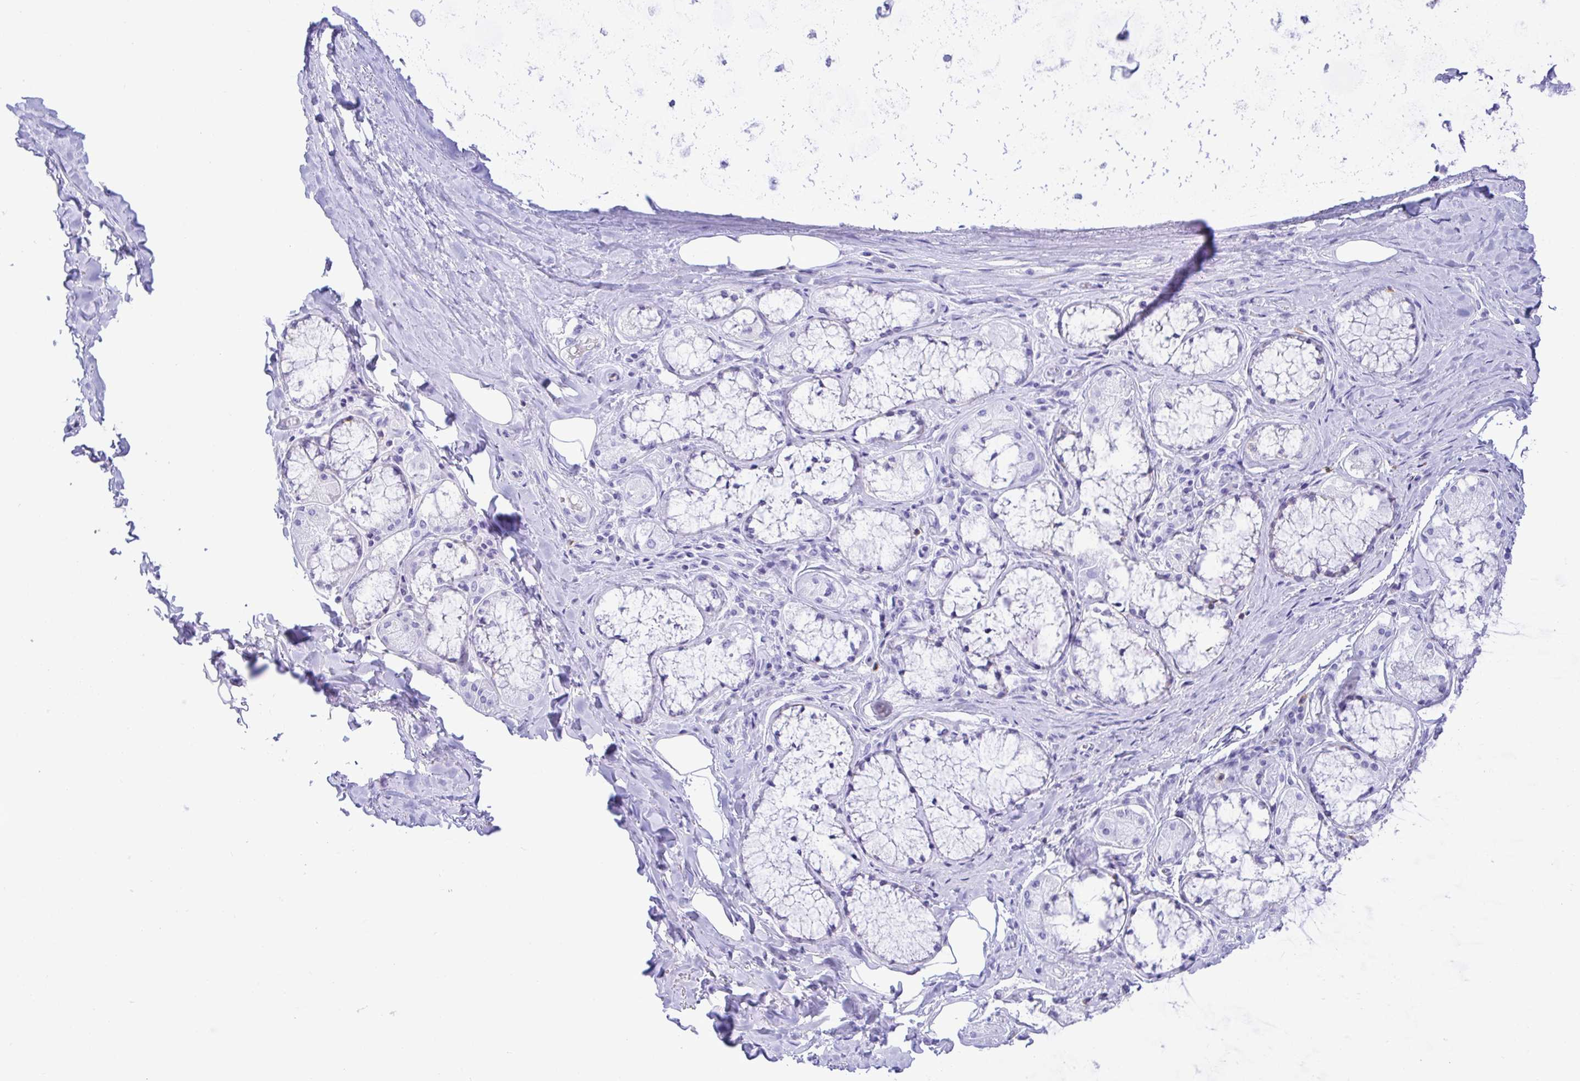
{"staining": {"intensity": "negative", "quantity": "none", "location": "none"}, "tissue": "adipose tissue", "cell_type": "Adipocytes", "image_type": "normal", "snomed": [{"axis": "morphology", "description": "Normal tissue, NOS"}, {"axis": "topography", "description": "Cartilage tissue"}, {"axis": "topography", "description": "Bronchus"}], "caption": "A histopathology image of human adipose tissue is negative for staining in adipocytes. Nuclei are stained in blue.", "gene": "CD5", "patient": {"sex": "male", "age": 64}}